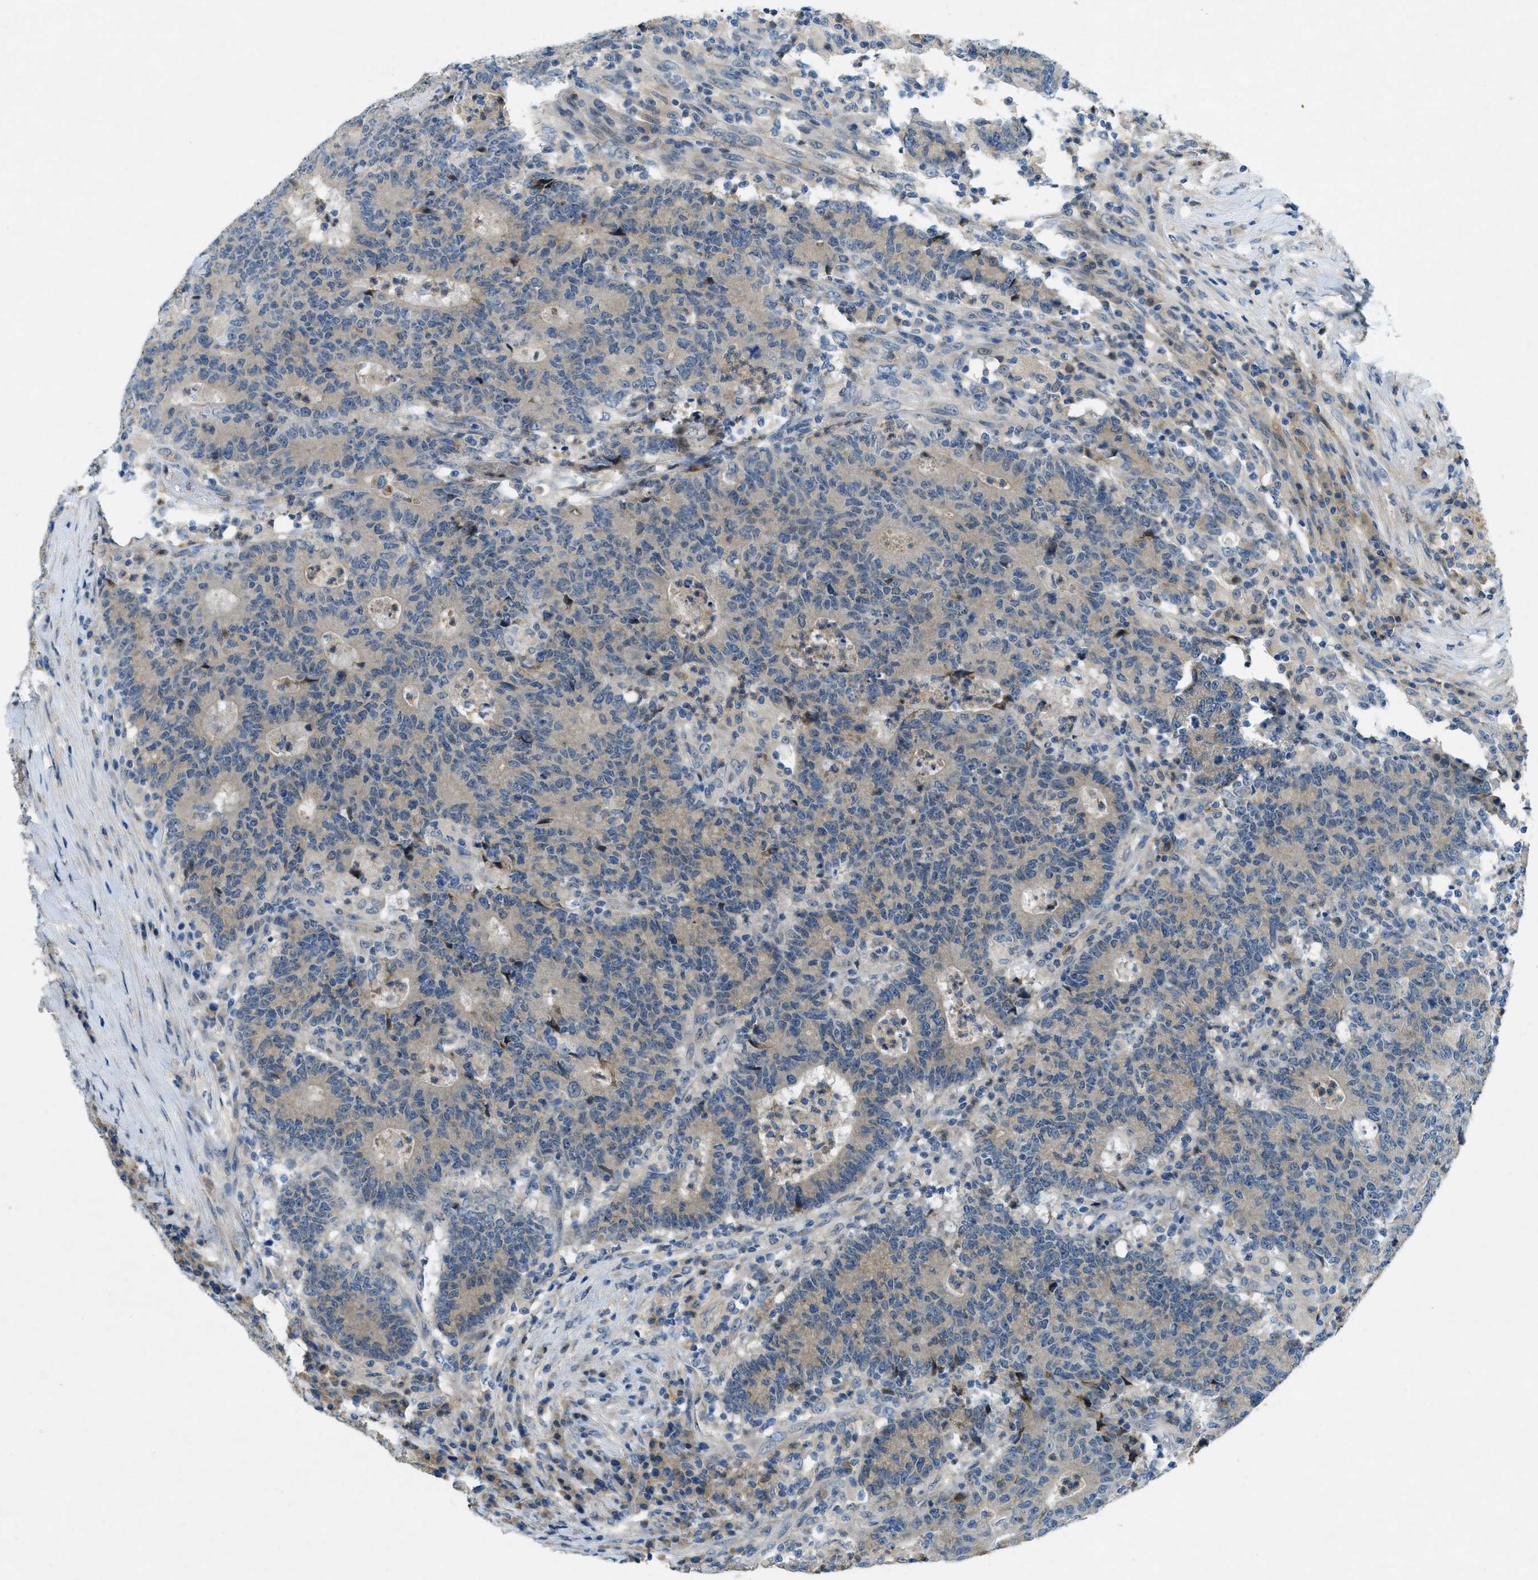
{"staining": {"intensity": "weak", "quantity": "25%-75%", "location": "cytoplasmic/membranous"}, "tissue": "colorectal cancer", "cell_type": "Tumor cells", "image_type": "cancer", "snomed": [{"axis": "morphology", "description": "Normal tissue, NOS"}, {"axis": "morphology", "description": "Adenocarcinoma, NOS"}, {"axis": "topography", "description": "Colon"}], "caption": "Tumor cells display low levels of weak cytoplasmic/membranous expression in about 25%-75% of cells in colorectal adenocarcinoma.", "gene": "SNX14", "patient": {"sex": "female", "age": 75}}